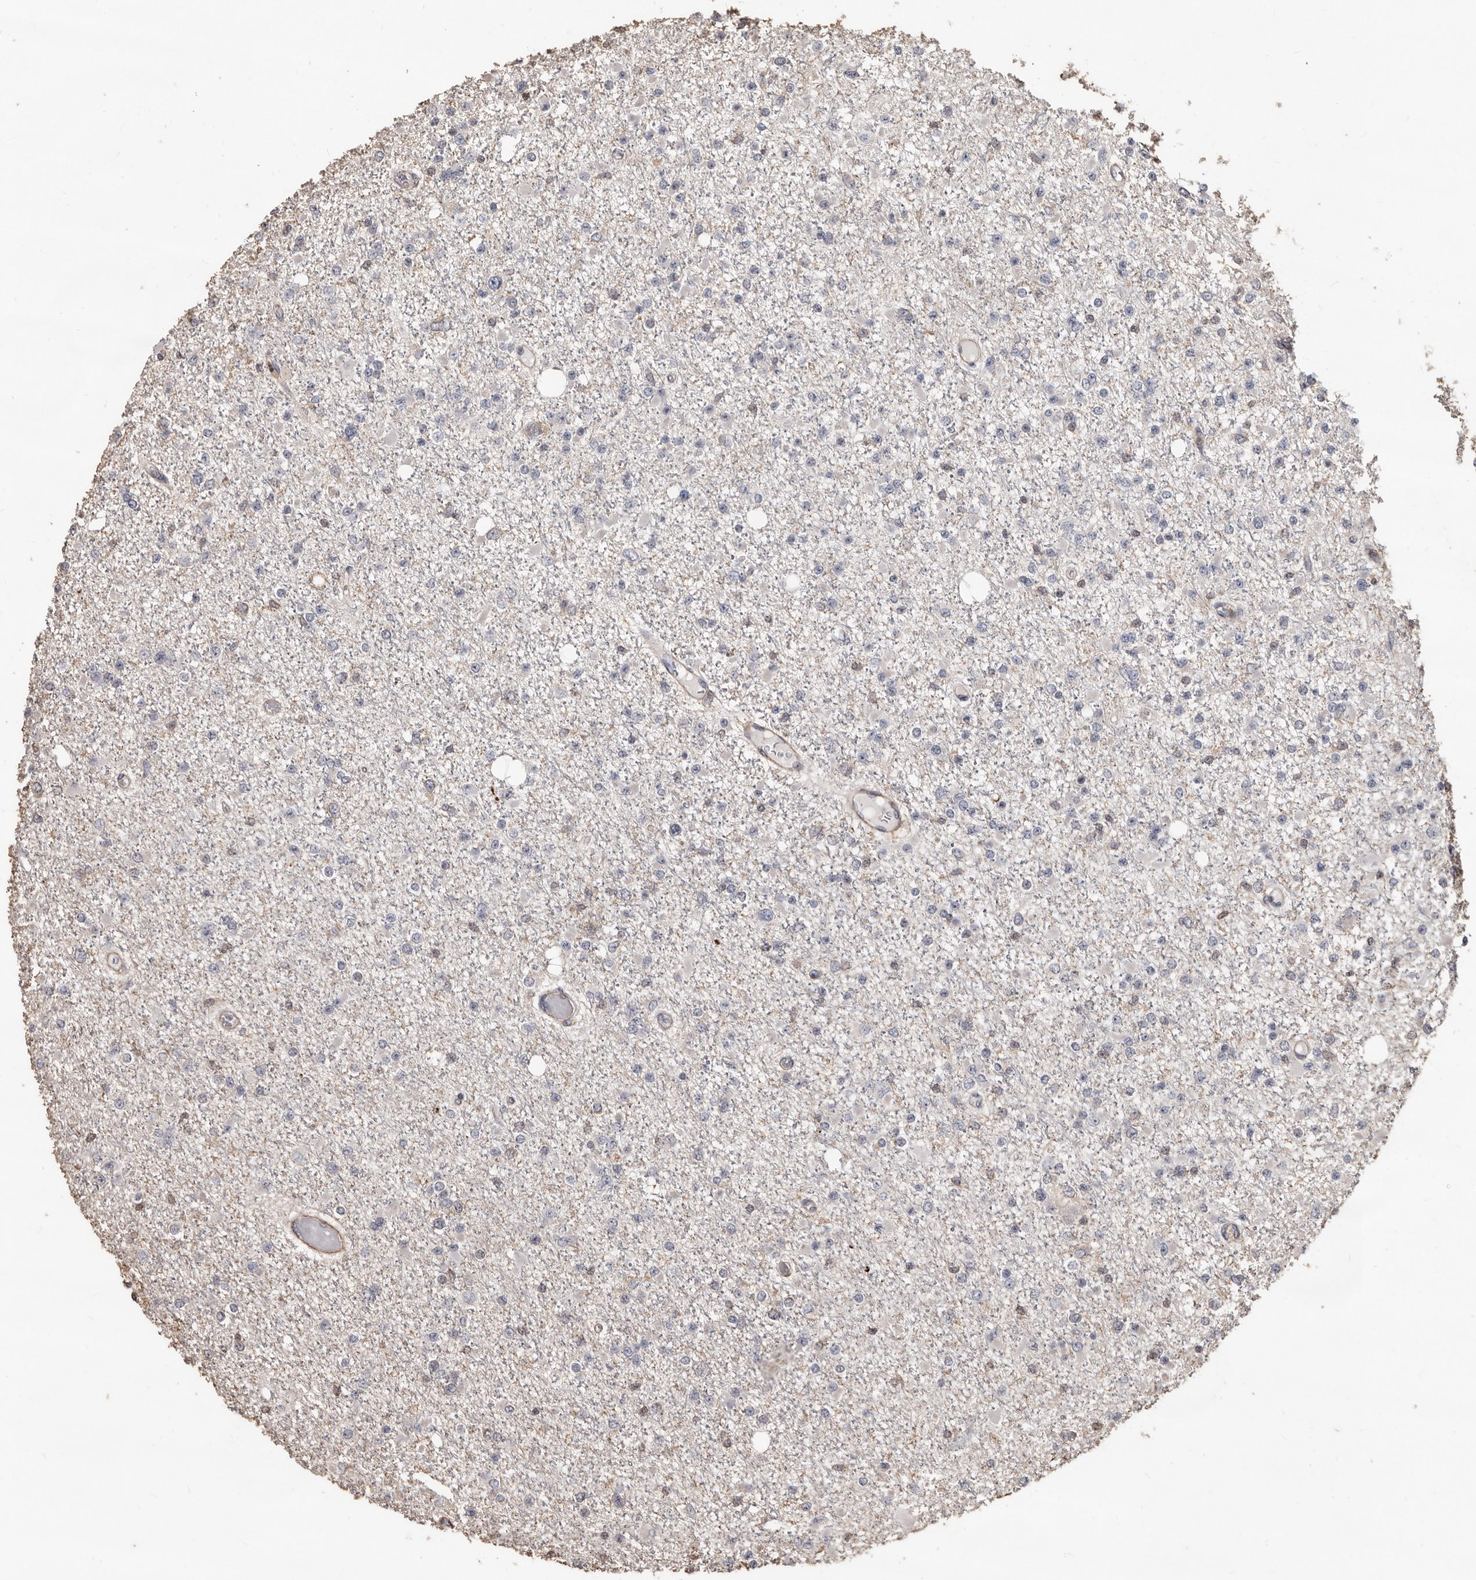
{"staining": {"intensity": "negative", "quantity": "none", "location": "none"}, "tissue": "glioma", "cell_type": "Tumor cells", "image_type": "cancer", "snomed": [{"axis": "morphology", "description": "Glioma, malignant, Low grade"}, {"axis": "topography", "description": "Brain"}], "caption": "Tumor cells show no significant expression in malignant glioma (low-grade).", "gene": "GSK3A", "patient": {"sex": "female", "age": 22}}